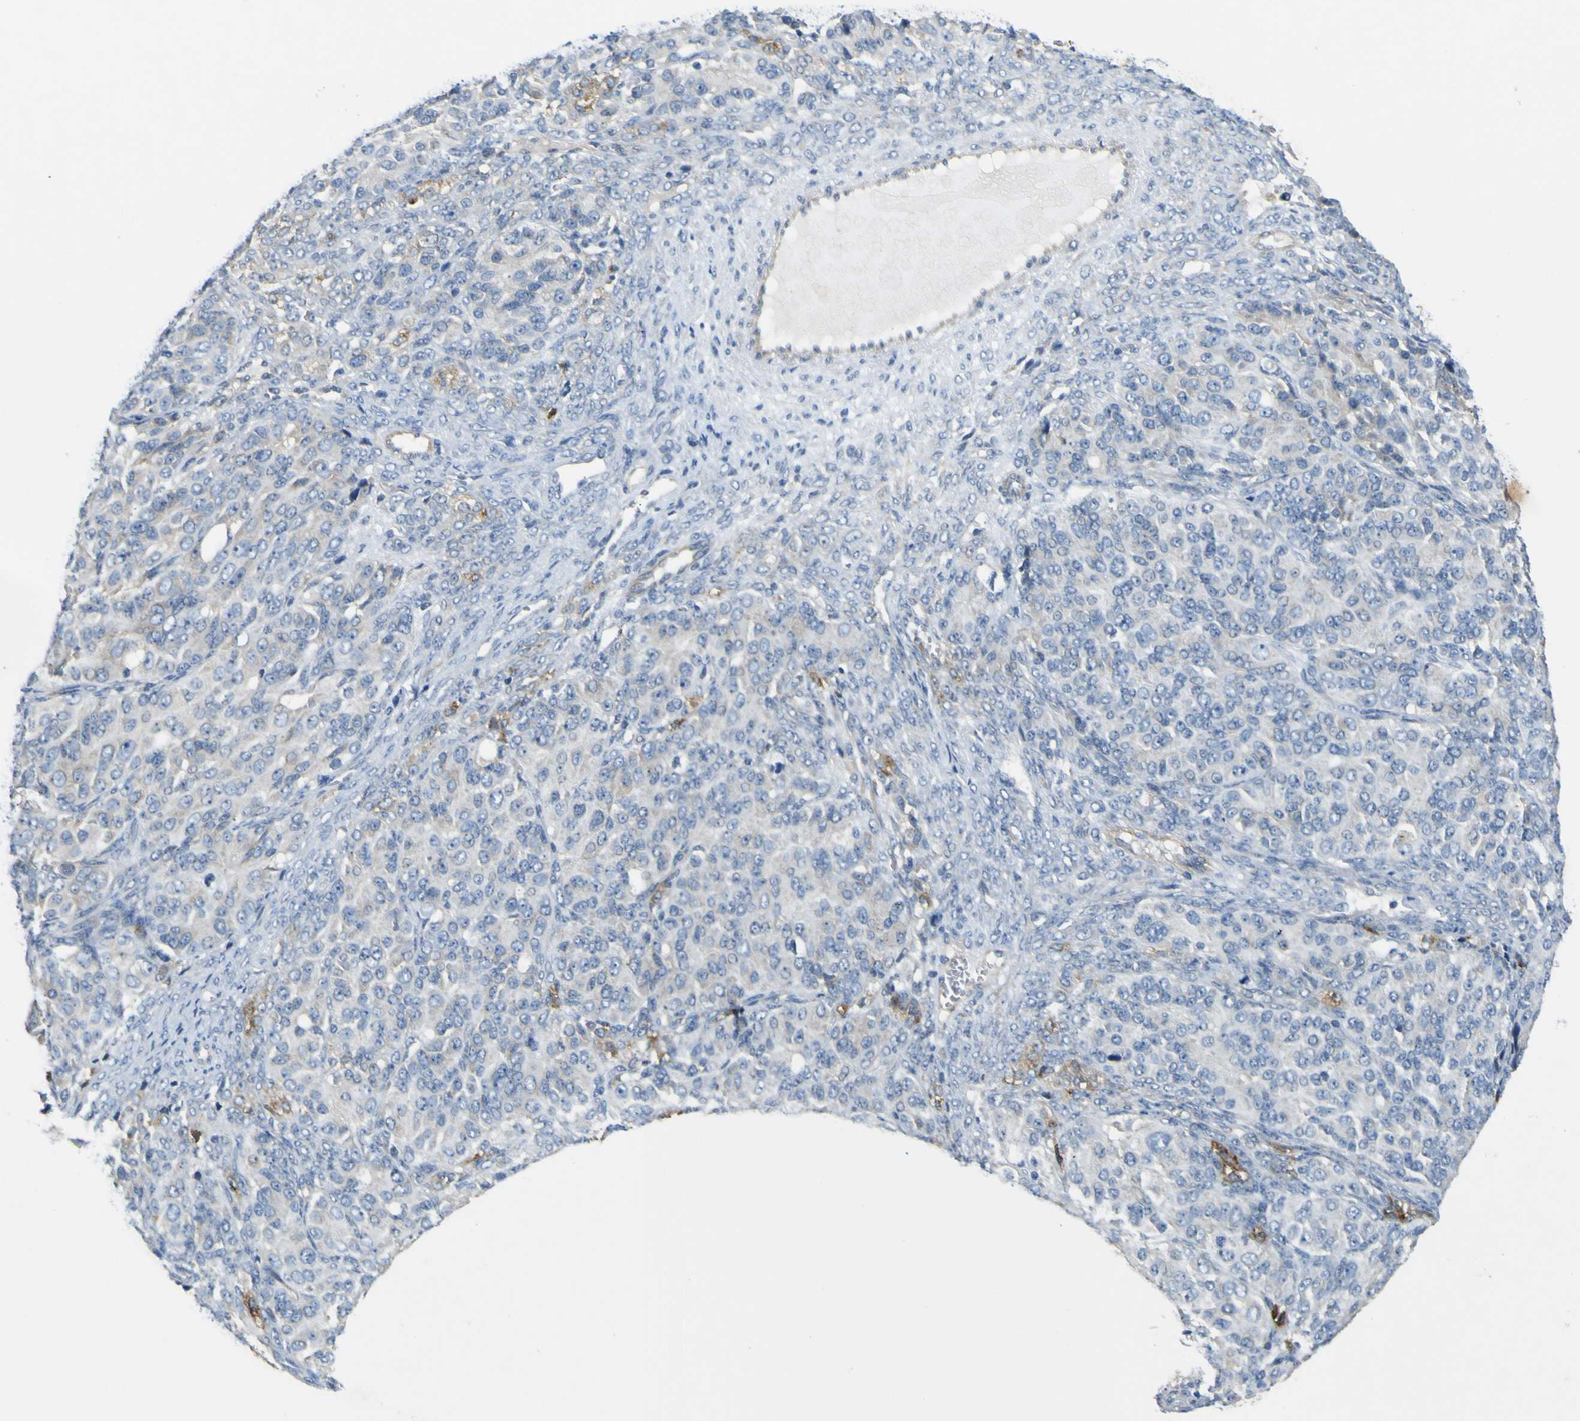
{"staining": {"intensity": "negative", "quantity": "none", "location": "none"}, "tissue": "ovarian cancer", "cell_type": "Tumor cells", "image_type": "cancer", "snomed": [{"axis": "morphology", "description": "Carcinoma, endometroid"}, {"axis": "topography", "description": "Ovary"}], "caption": "Tumor cells show no significant positivity in endometroid carcinoma (ovarian). Brightfield microscopy of IHC stained with DAB (3,3'-diaminobenzidine) (brown) and hematoxylin (blue), captured at high magnification.", "gene": "LDLR", "patient": {"sex": "female", "age": 51}}